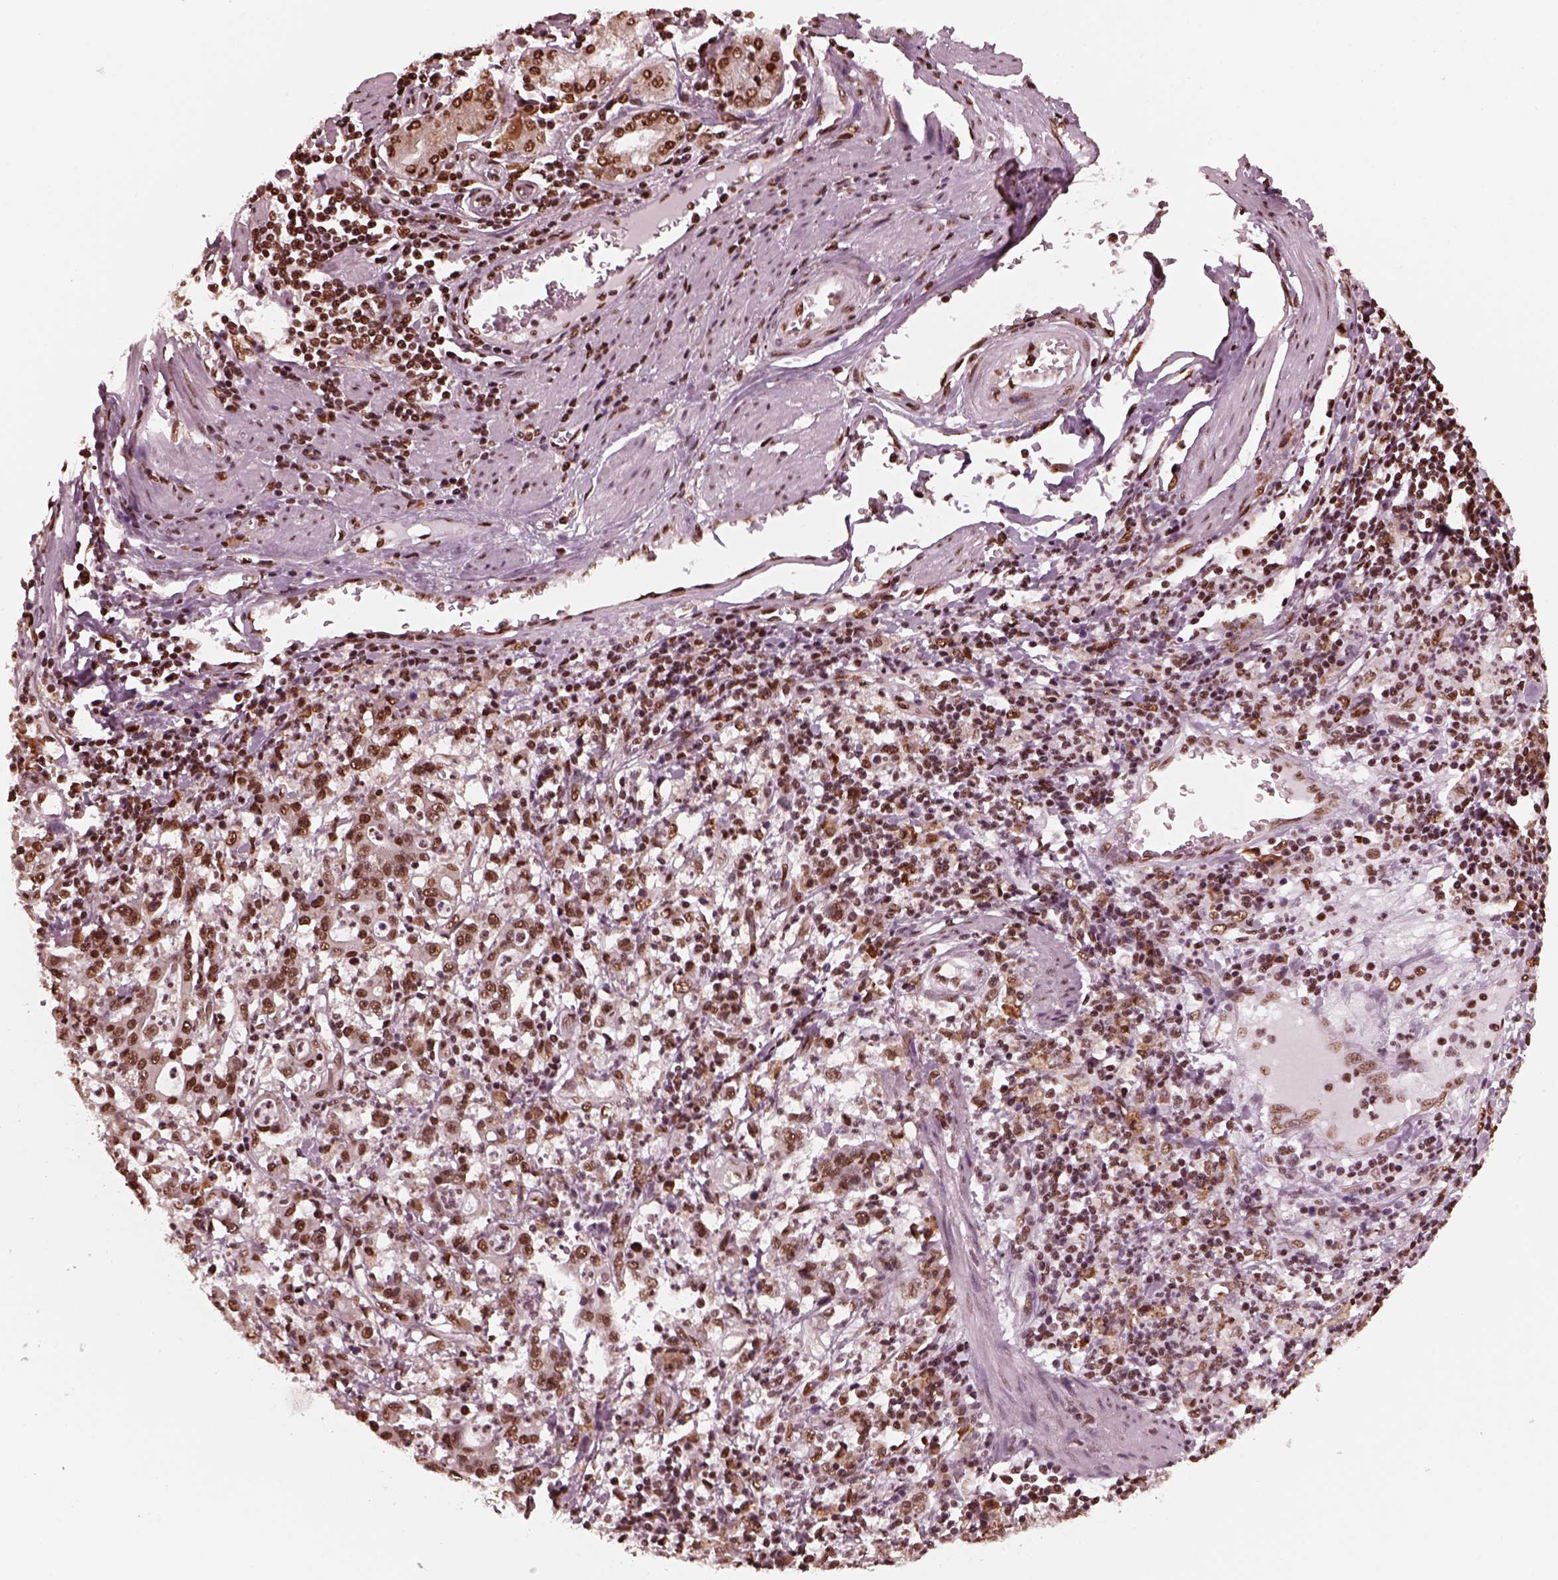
{"staining": {"intensity": "strong", "quantity": "25%-75%", "location": "nuclear"}, "tissue": "stomach cancer", "cell_type": "Tumor cells", "image_type": "cancer", "snomed": [{"axis": "morphology", "description": "Adenocarcinoma, NOS"}, {"axis": "topography", "description": "Stomach, upper"}], "caption": "A high-resolution histopathology image shows immunohistochemistry (IHC) staining of stomach cancer (adenocarcinoma), which exhibits strong nuclear expression in about 25%-75% of tumor cells.", "gene": "NSD1", "patient": {"sex": "male", "age": 68}}